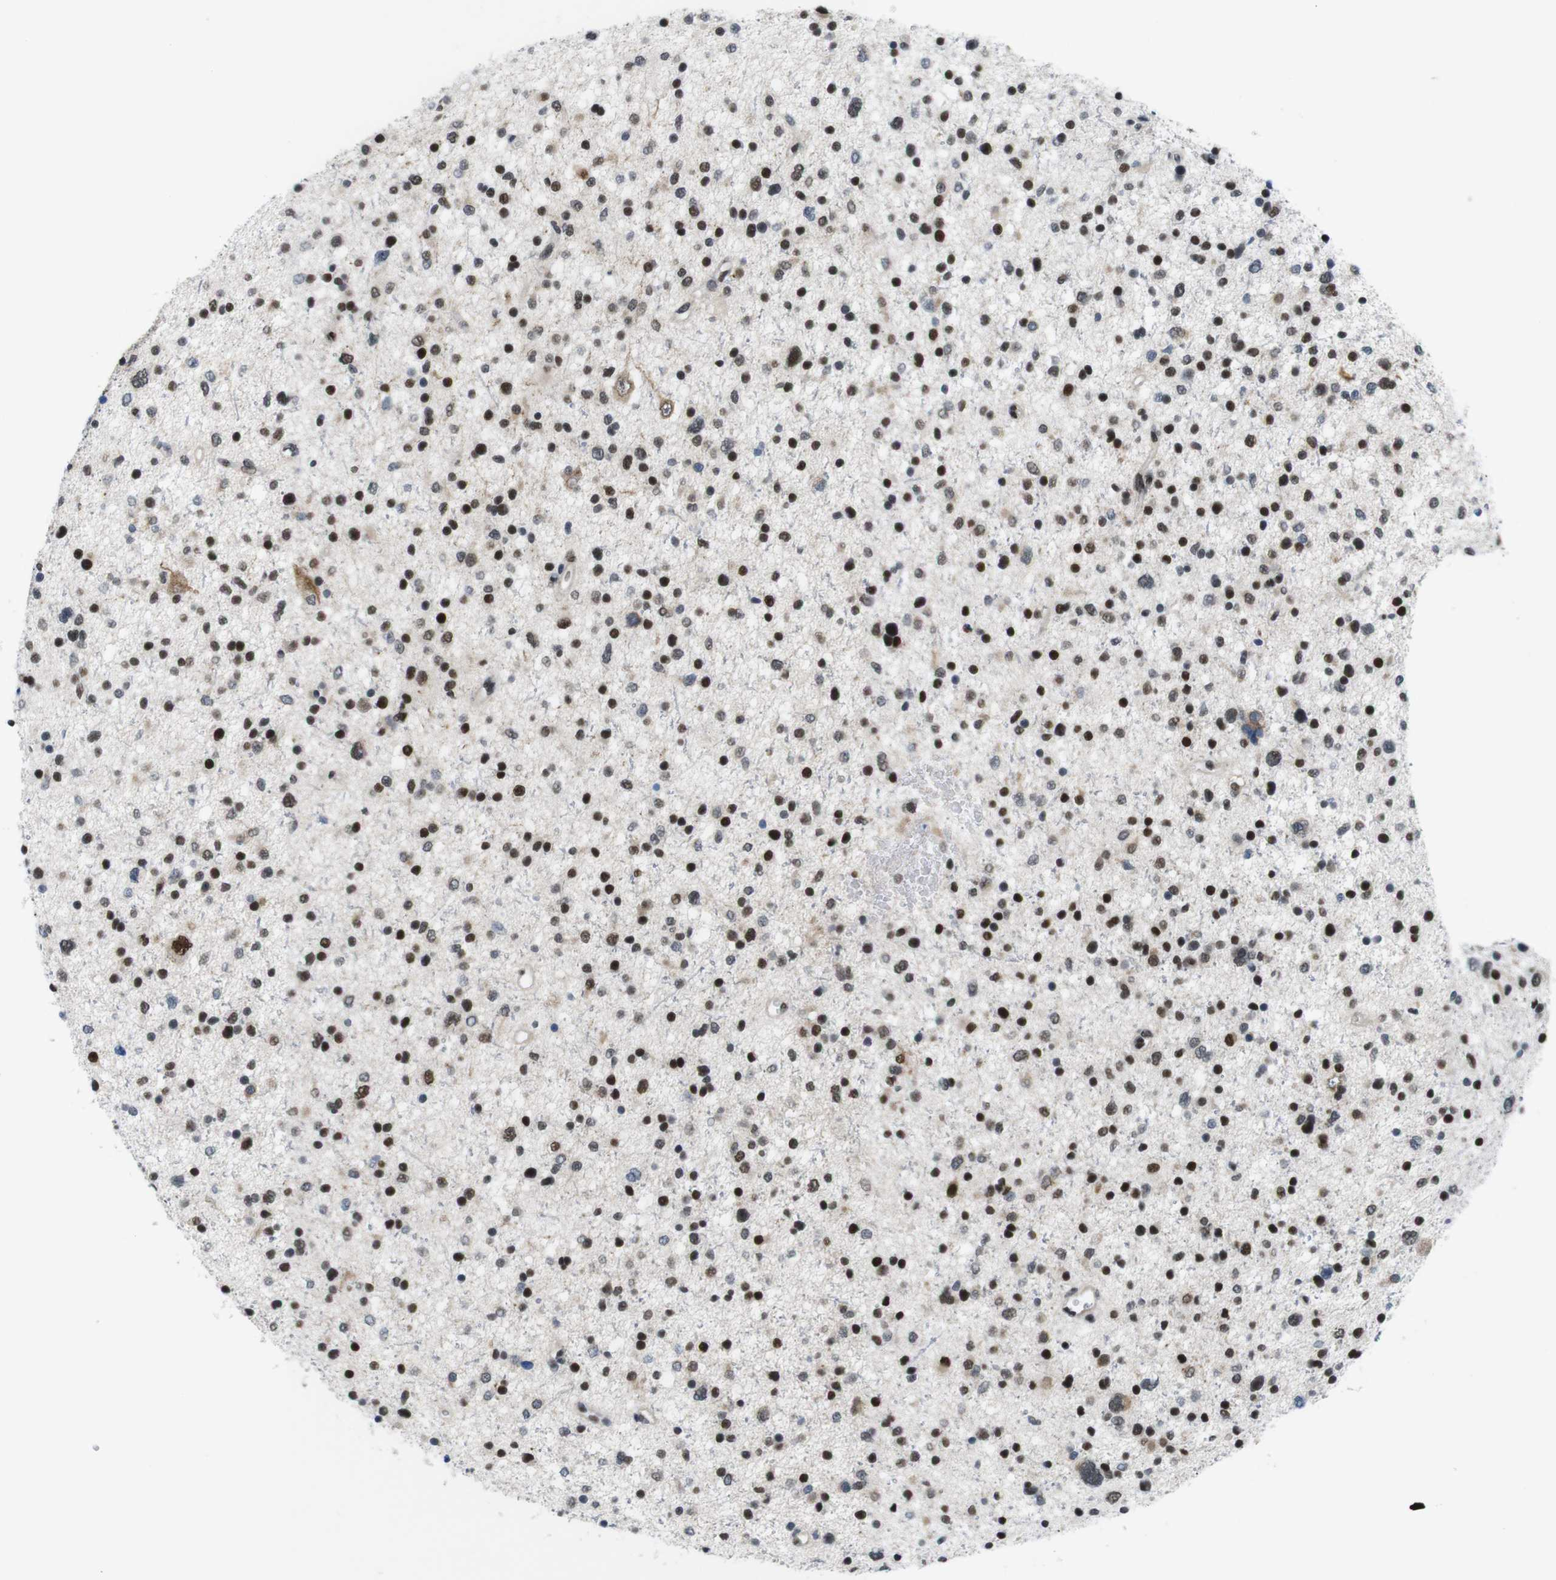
{"staining": {"intensity": "strong", "quantity": "25%-75%", "location": "nuclear"}, "tissue": "glioma", "cell_type": "Tumor cells", "image_type": "cancer", "snomed": [{"axis": "morphology", "description": "Glioma, malignant, Low grade"}, {"axis": "topography", "description": "Brain"}], "caption": "A high amount of strong nuclear staining is seen in about 25%-75% of tumor cells in malignant glioma (low-grade) tissue.", "gene": "PSME3", "patient": {"sex": "female", "age": 37}}